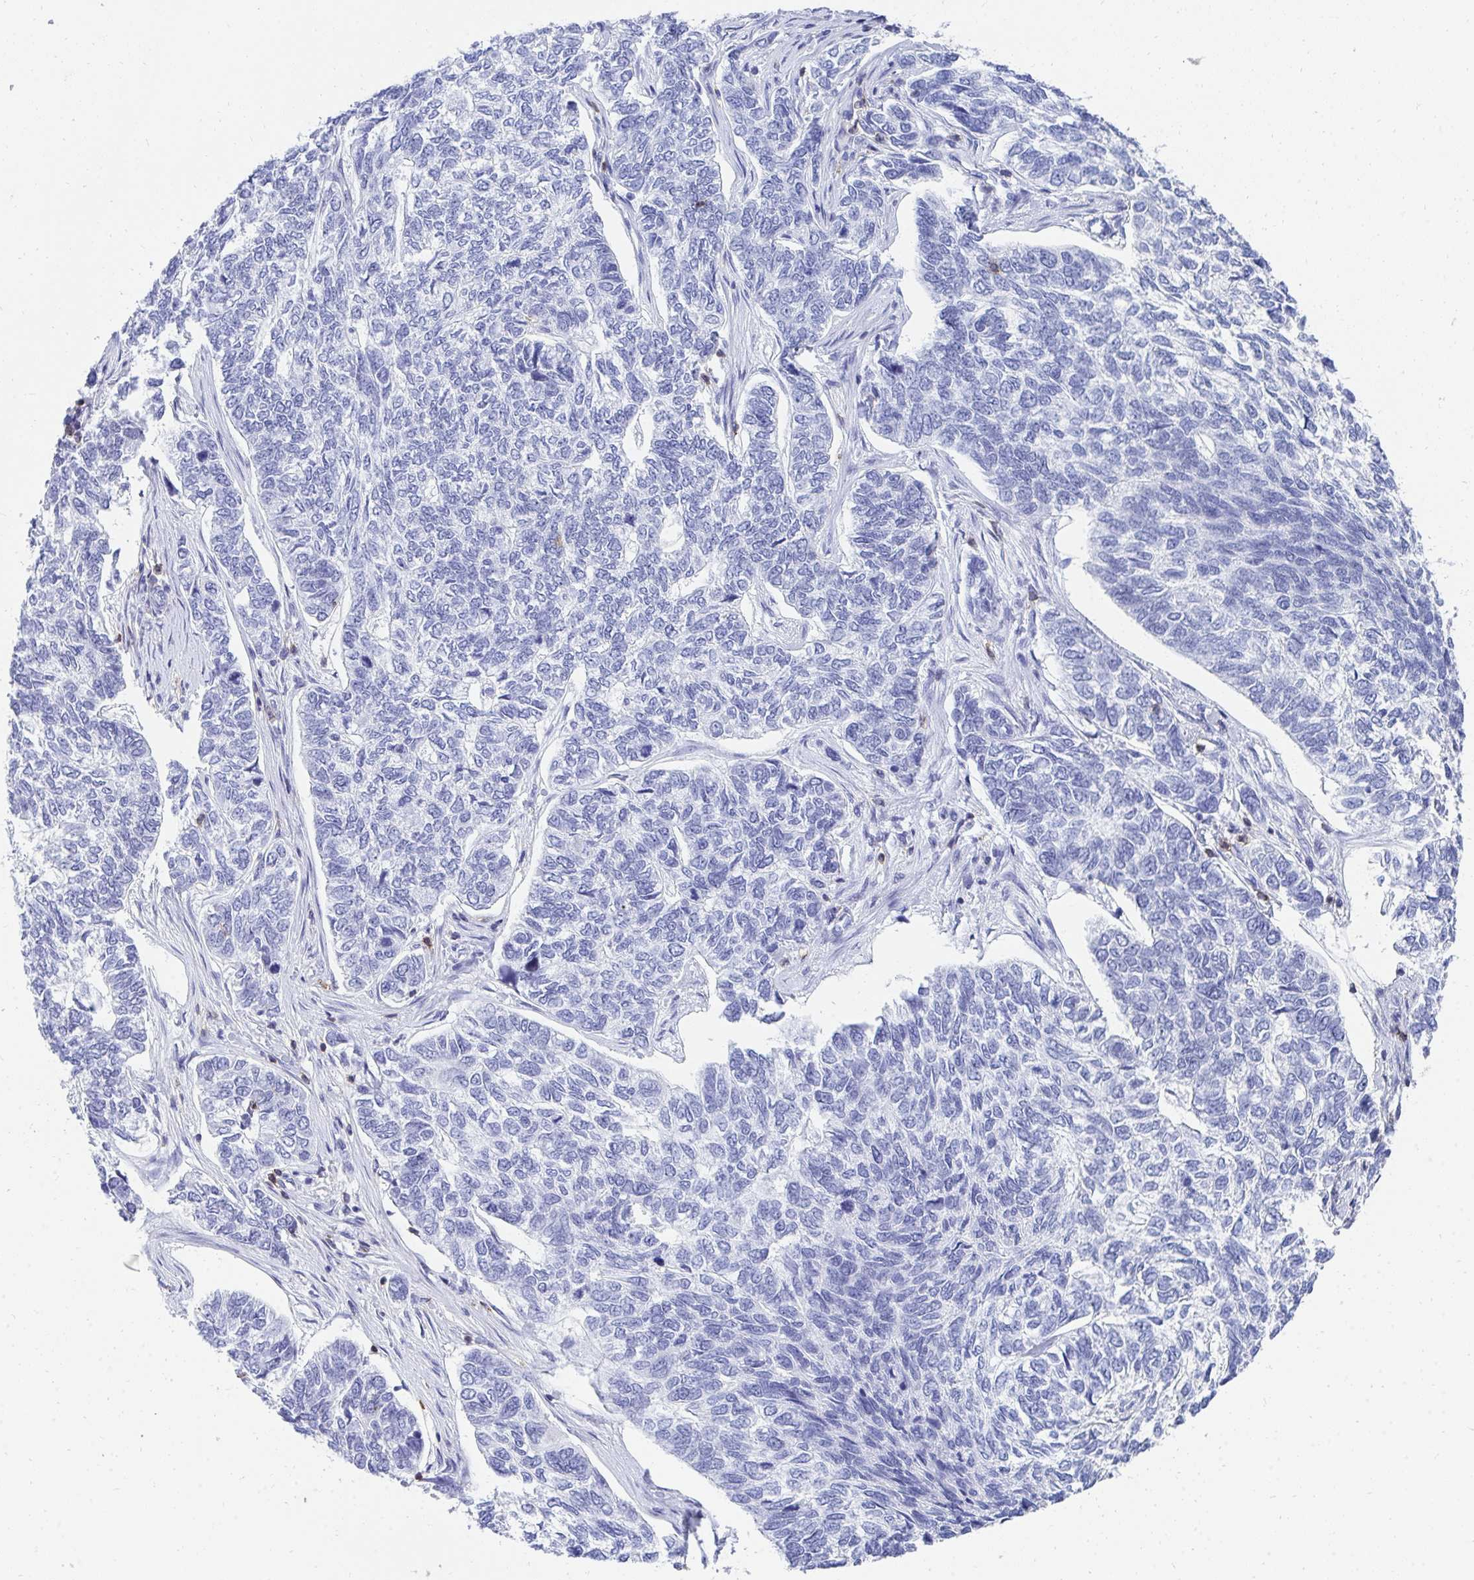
{"staining": {"intensity": "negative", "quantity": "none", "location": "none"}, "tissue": "skin cancer", "cell_type": "Tumor cells", "image_type": "cancer", "snomed": [{"axis": "morphology", "description": "Basal cell carcinoma"}, {"axis": "topography", "description": "Skin"}], "caption": "This is an IHC micrograph of human skin cancer (basal cell carcinoma). There is no staining in tumor cells.", "gene": "CD7", "patient": {"sex": "female", "age": 65}}